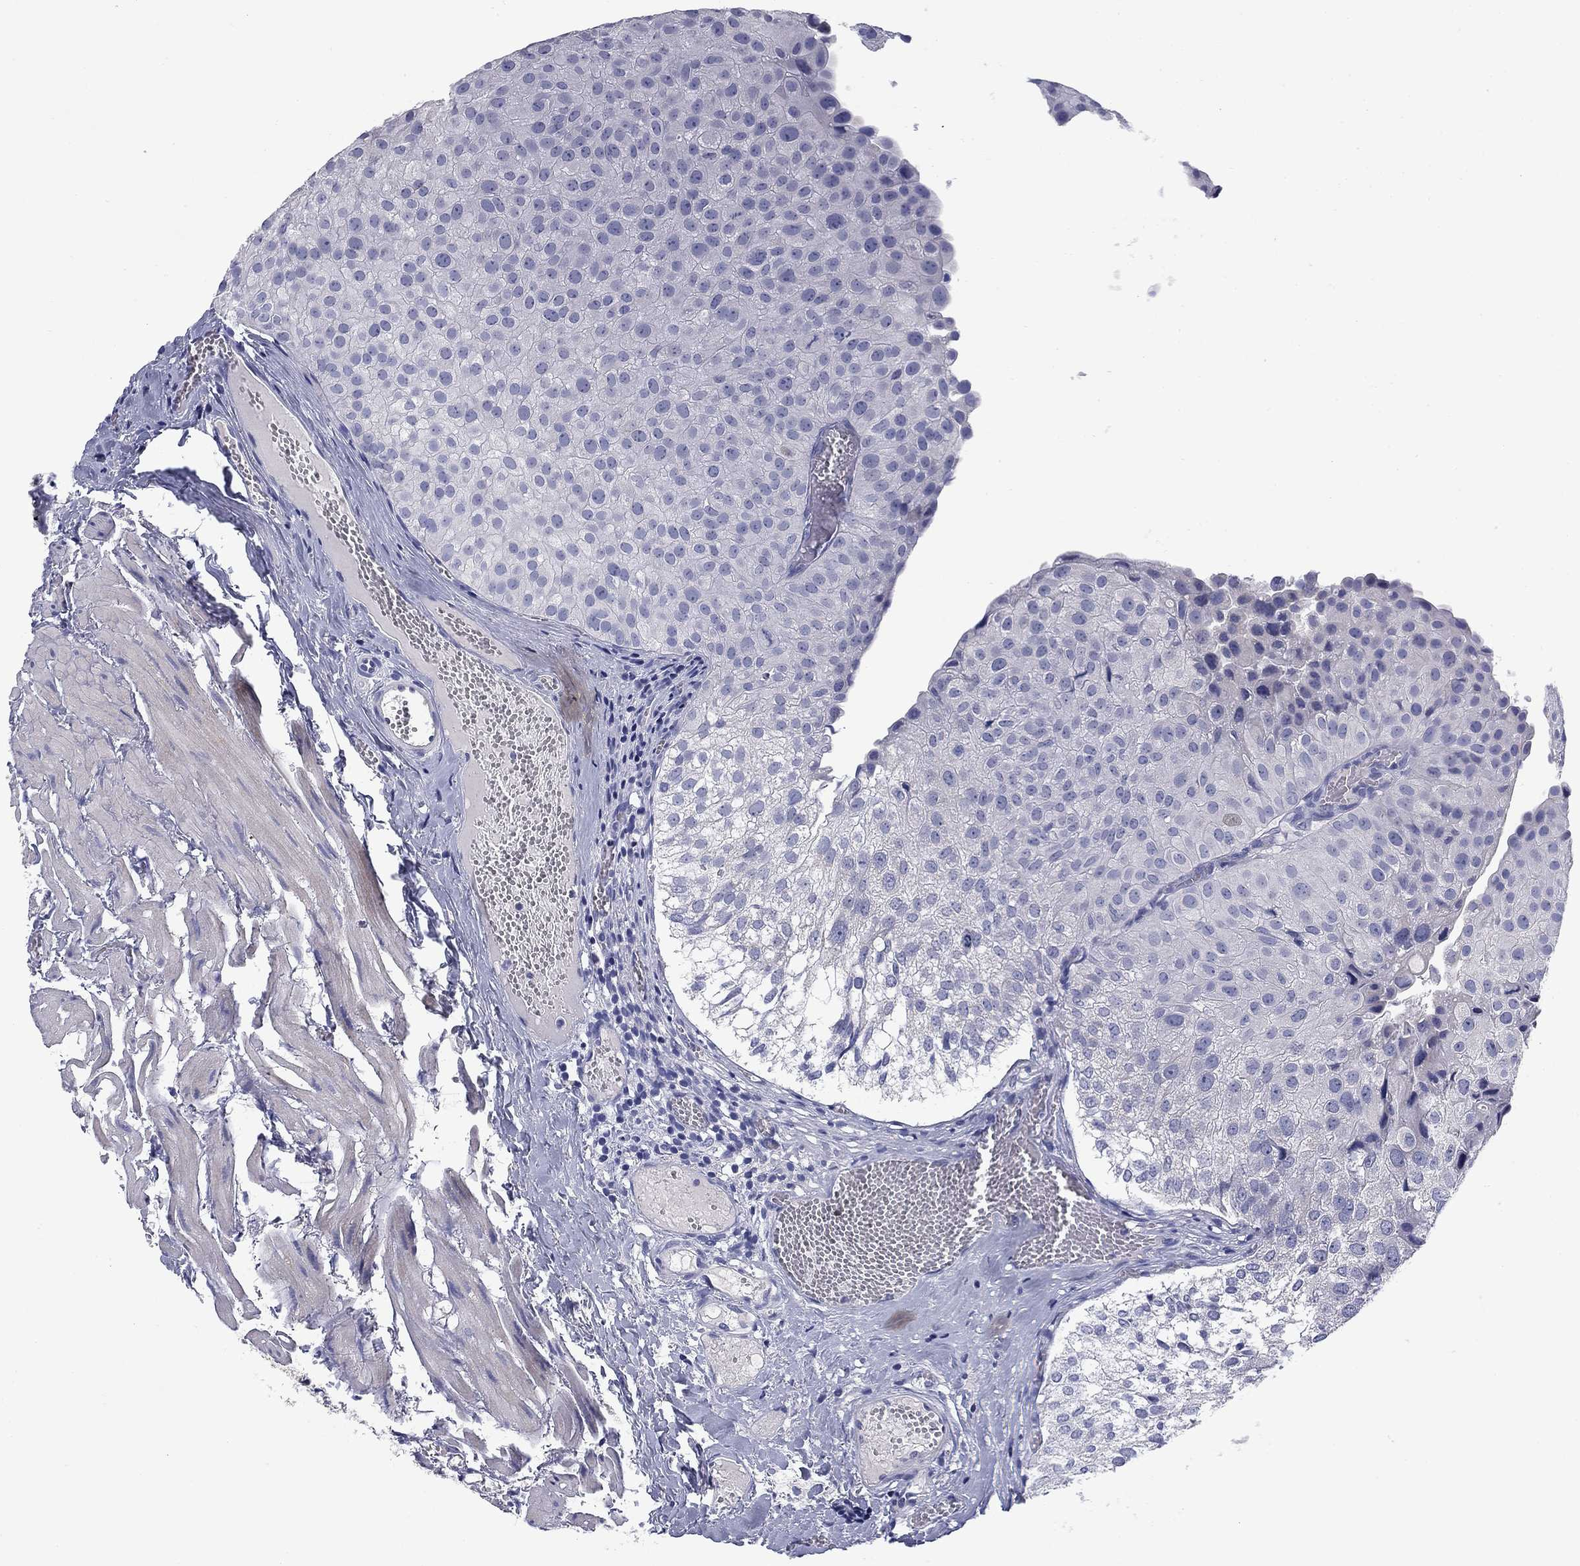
{"staining": {"intensity": "negative", "quantity": "none", "location": "none"}, "tissue": "urothelial cancer", "cell_type": "Tumor cells", "image_type": "cancer", "snomed": [{"axis": "morphology", "description": "Urothelial carcinoma, Low grade"}, {"axis": "topography", "description": "Urinary bladder"}], "caption": "This is a micrograph of immunohistochemistry staining of urothelial cancer, which shows no staining in tumor cells.", "gene": "FRK", "patient": {"sex": "female", "age": 78}}